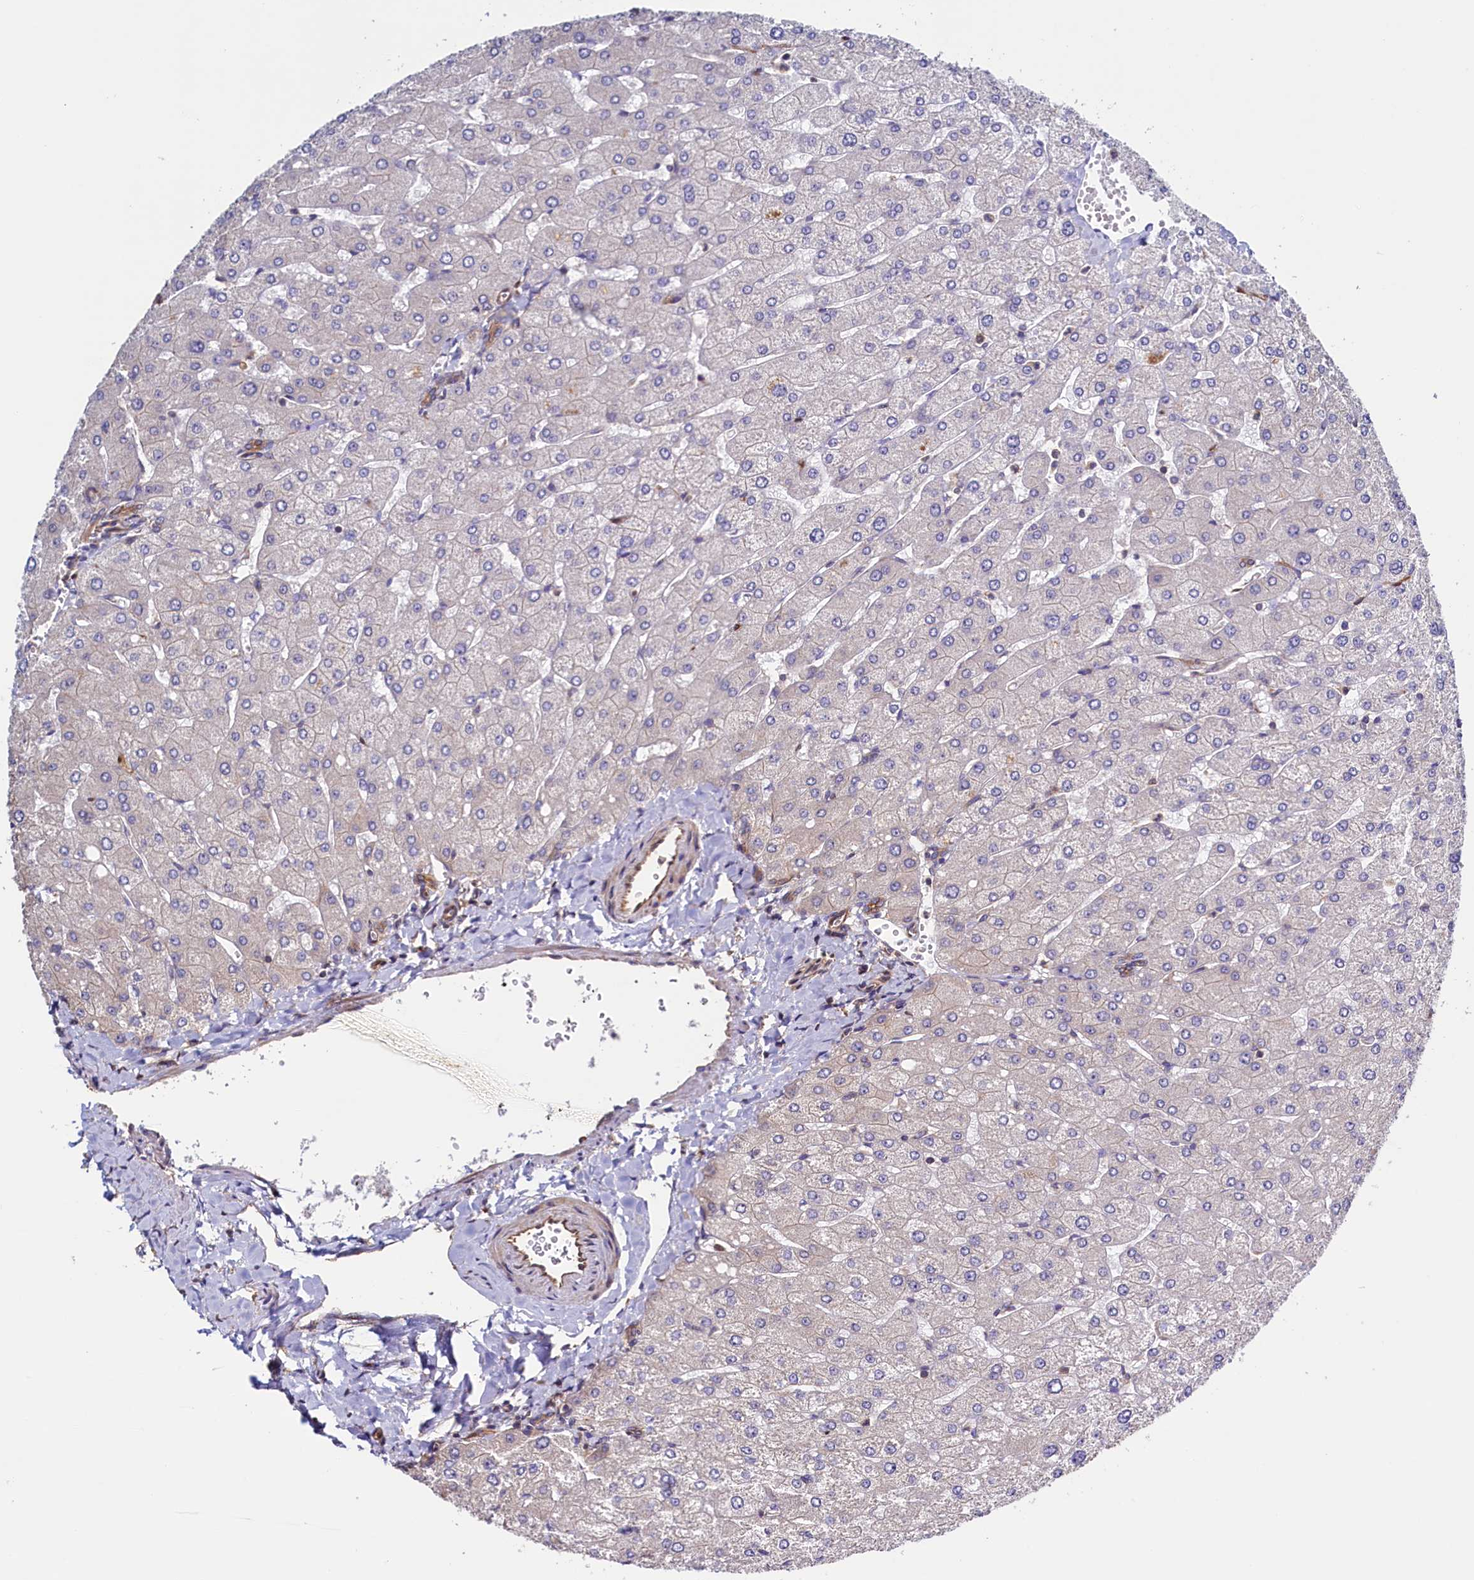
{"staining": {"intensity": "weak", "quantity": ">75%", "location": "cytoplasmic/membranous"}, "tissue": "liver", "cell_type": "Cholangiocytes", "image_type": "normal", "snomed": [{"axis": "morphology", "description": "Normal tissue, NOS"}, {"axis": "topography", "description": "Liver"}], "caption": "High-magnification brightfield microscopy of unremarkable liver stained with DAB (brown) and counterstained with hematoxylin (blue). cholangiocytes exhibit weak cytoplasmic/membranous positivity is seen in approximately>75% of cells. (DAB (3,3'-diaminobenzidine) = brown stain, brightfield microscopy at high magnification).", "gene": "ATXN2L", "patient": {"sex": "male", "age": 55}}